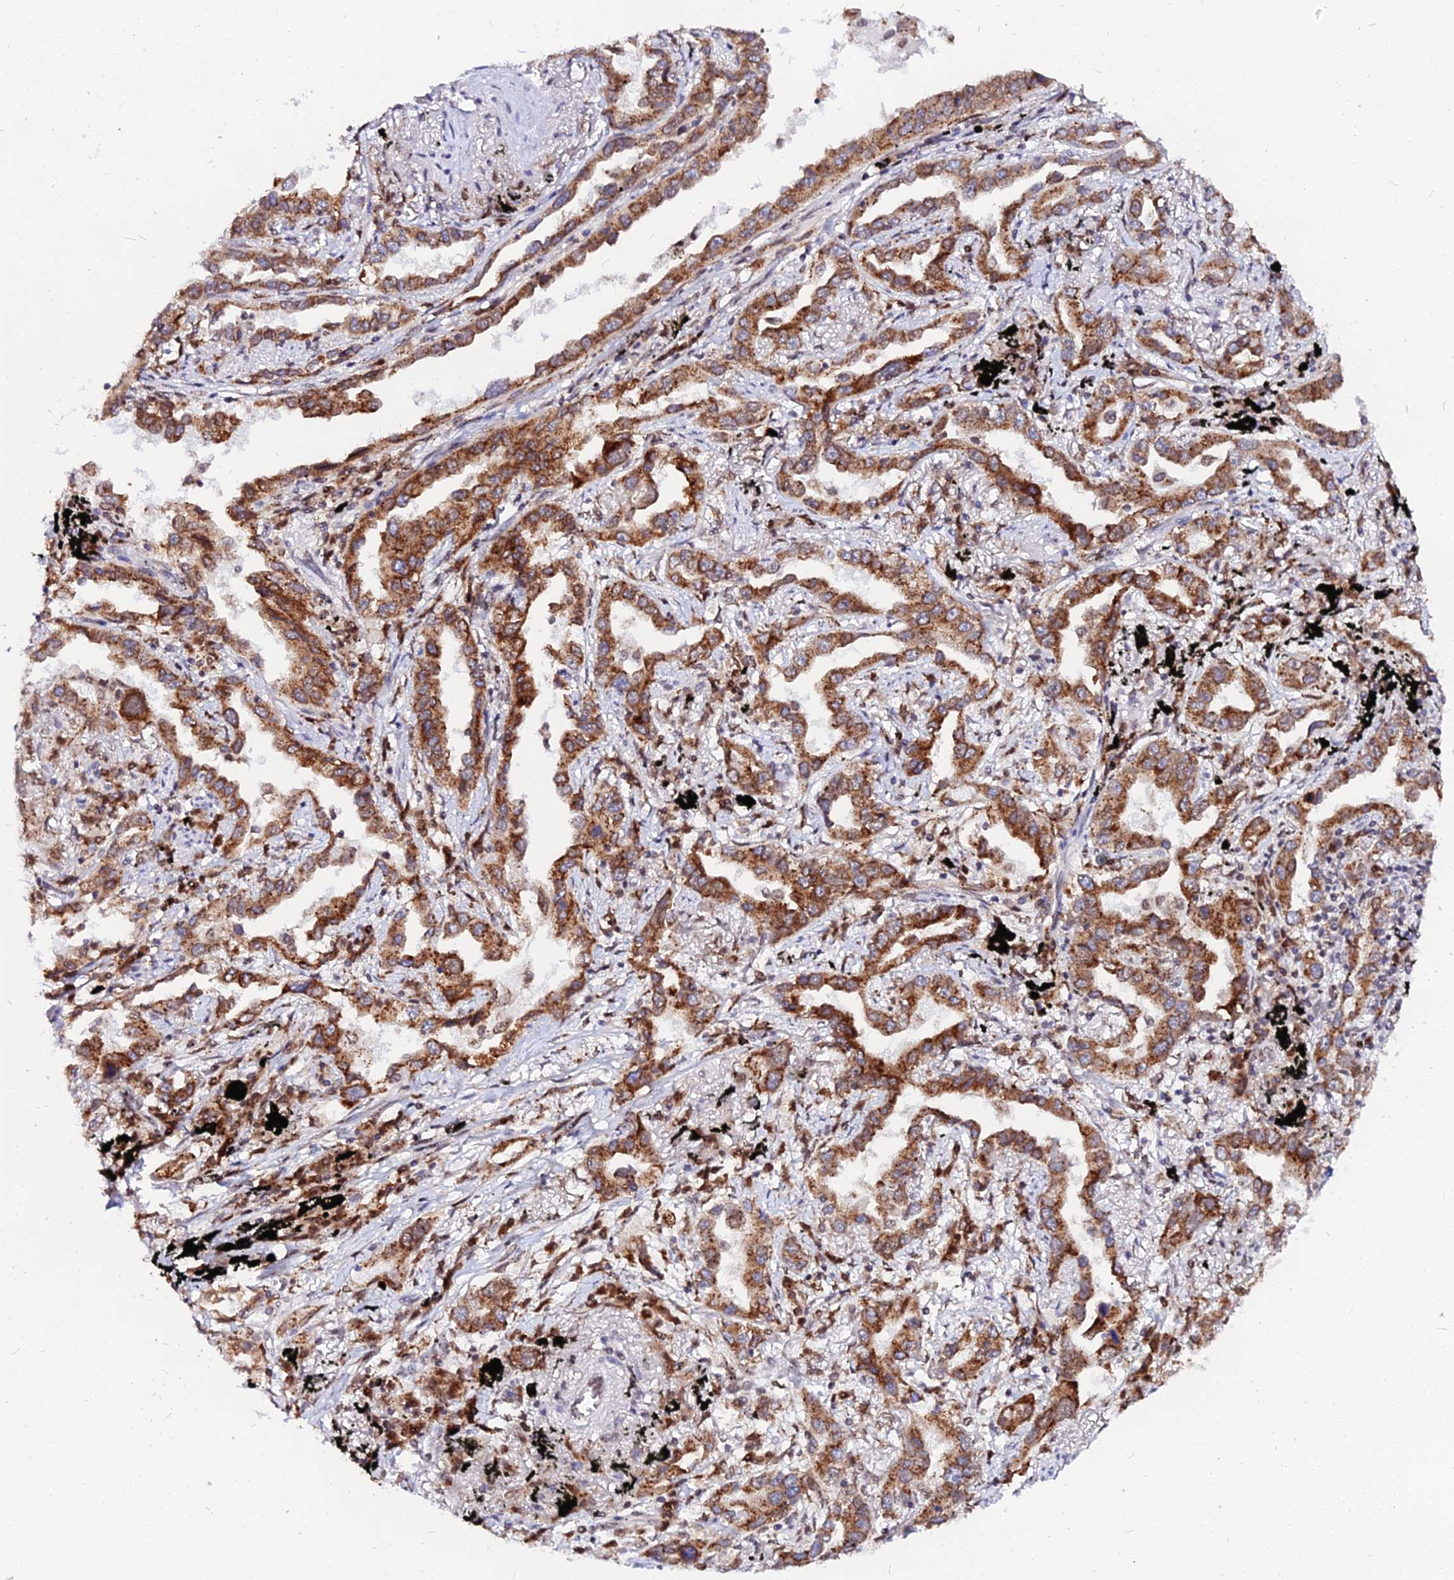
{"staining": {"intensity": "strong", "quantity": ">75%", "location": "cytoplasmic/membranous"}, "tissue": "lung cancer", "cell_type": "Tumor cells", "image_type": "cancer", "snomed": [{"axis": "morphology", "description": "Adenocarcinoma, NOS"}, {"axis": "topography", "description": "Lung"}], "caption": "A brown stain shows strong cytoplasmic/membranous staining of a protein in human lung cancer tumor cells. Nuclei are stained in blue.", "gene": "RNF121", "patient": {"sex": "male", "age": 67}}